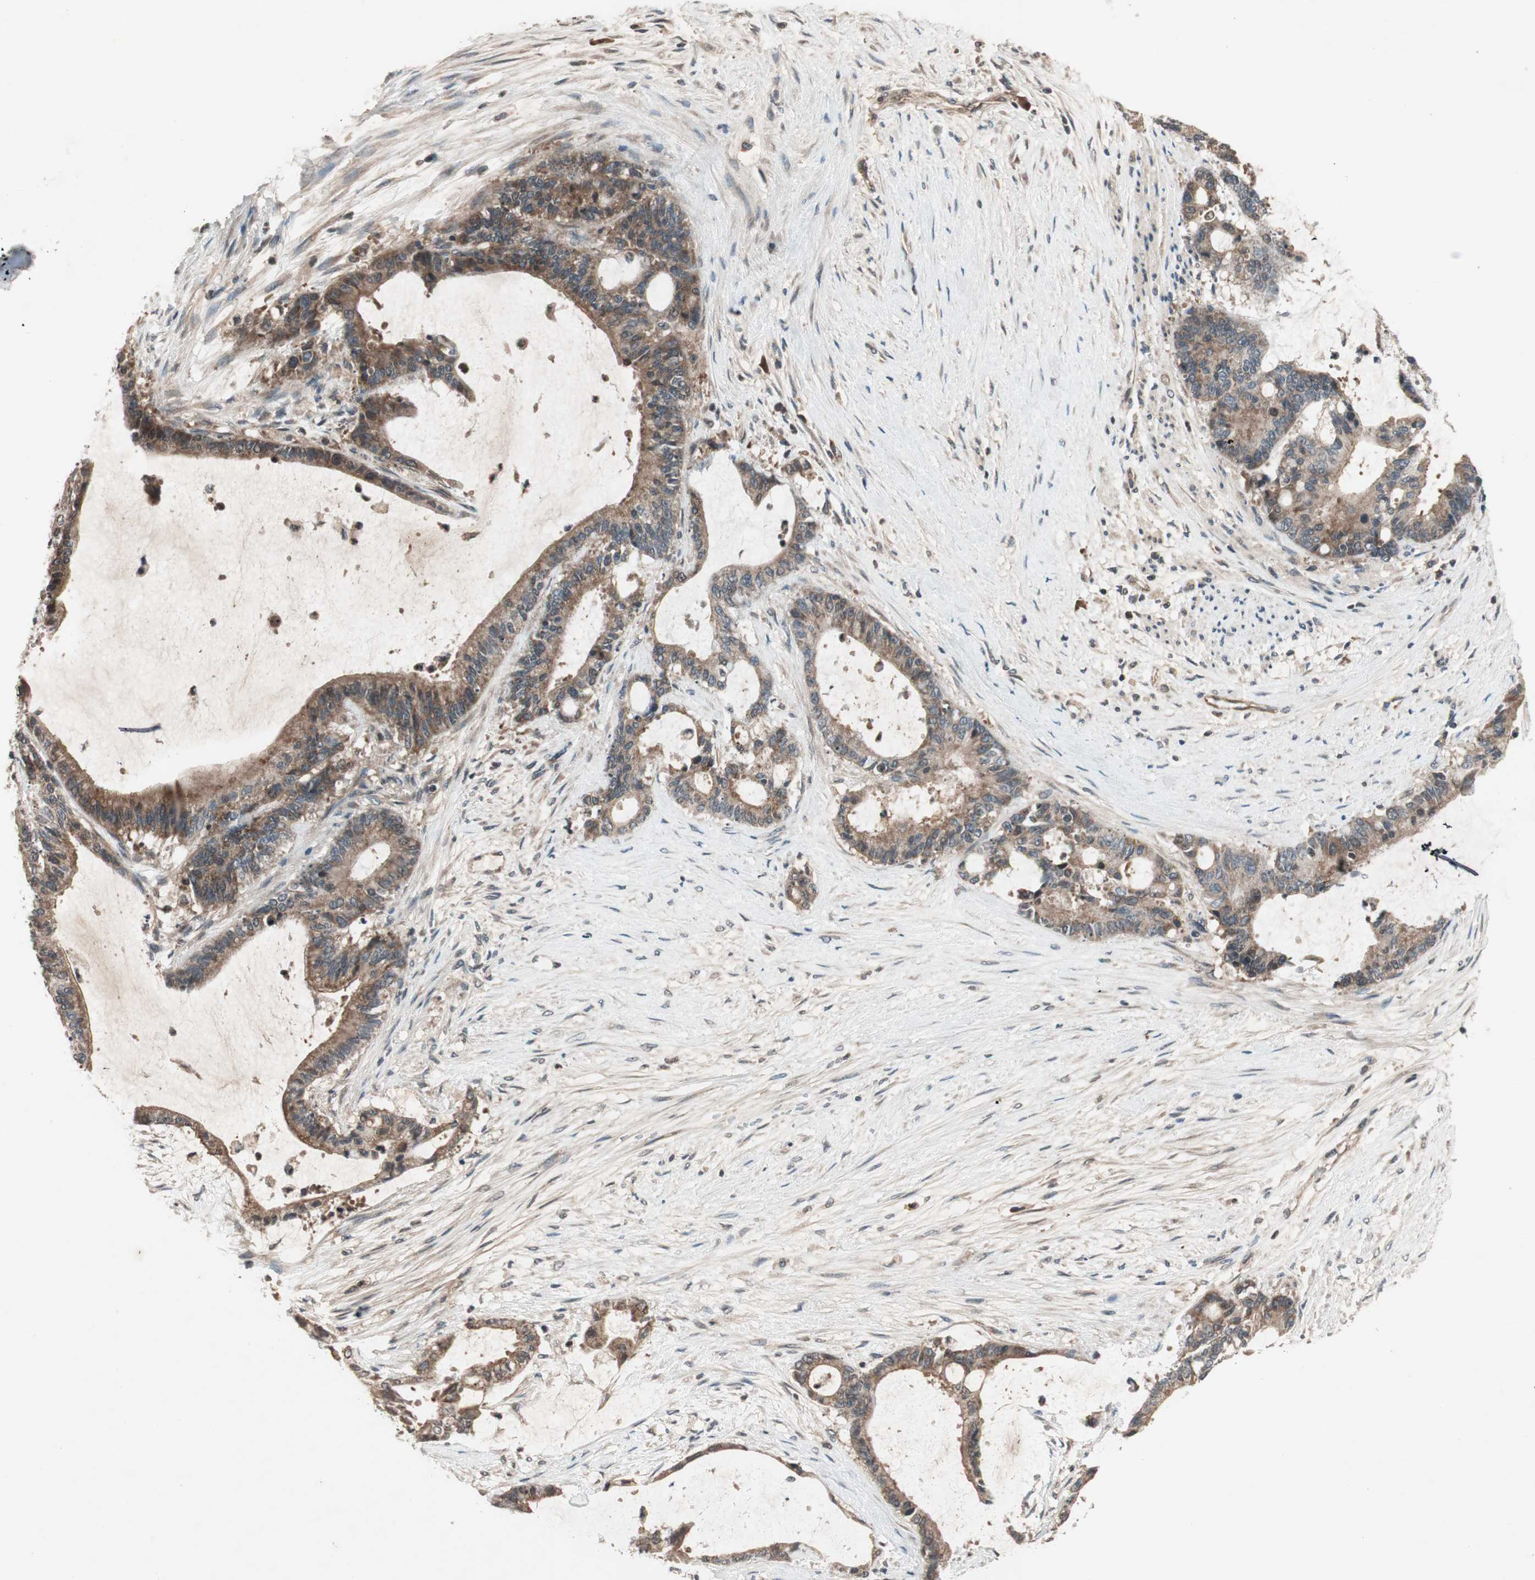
{"staining": {"intensity": "moderate", "quantity": ">75%", "location": "cytoplasmic/membranous"}, "tissue": "liver cancer", "cell_type": "Tumor cells", "image_type": "cancer", "snomed": [{"axis": "morphology", "description": "Cholangiocarcinoma"}, {"axis": "topography", "description": "Liver"}], "caption": "A brown stain shows moderate cytoplasmic/membranous staining of a protein in cholangiocarcinoma (liver) tumor cells. The protein of interest is stained brown, and the nuclei are stained in blue (DAB (3,3'-diaminobenzidine) IHC with brightfield microscopy, high magnification).", "gene": "GCLM", "patient": {"sex": "female", "age": 73}}